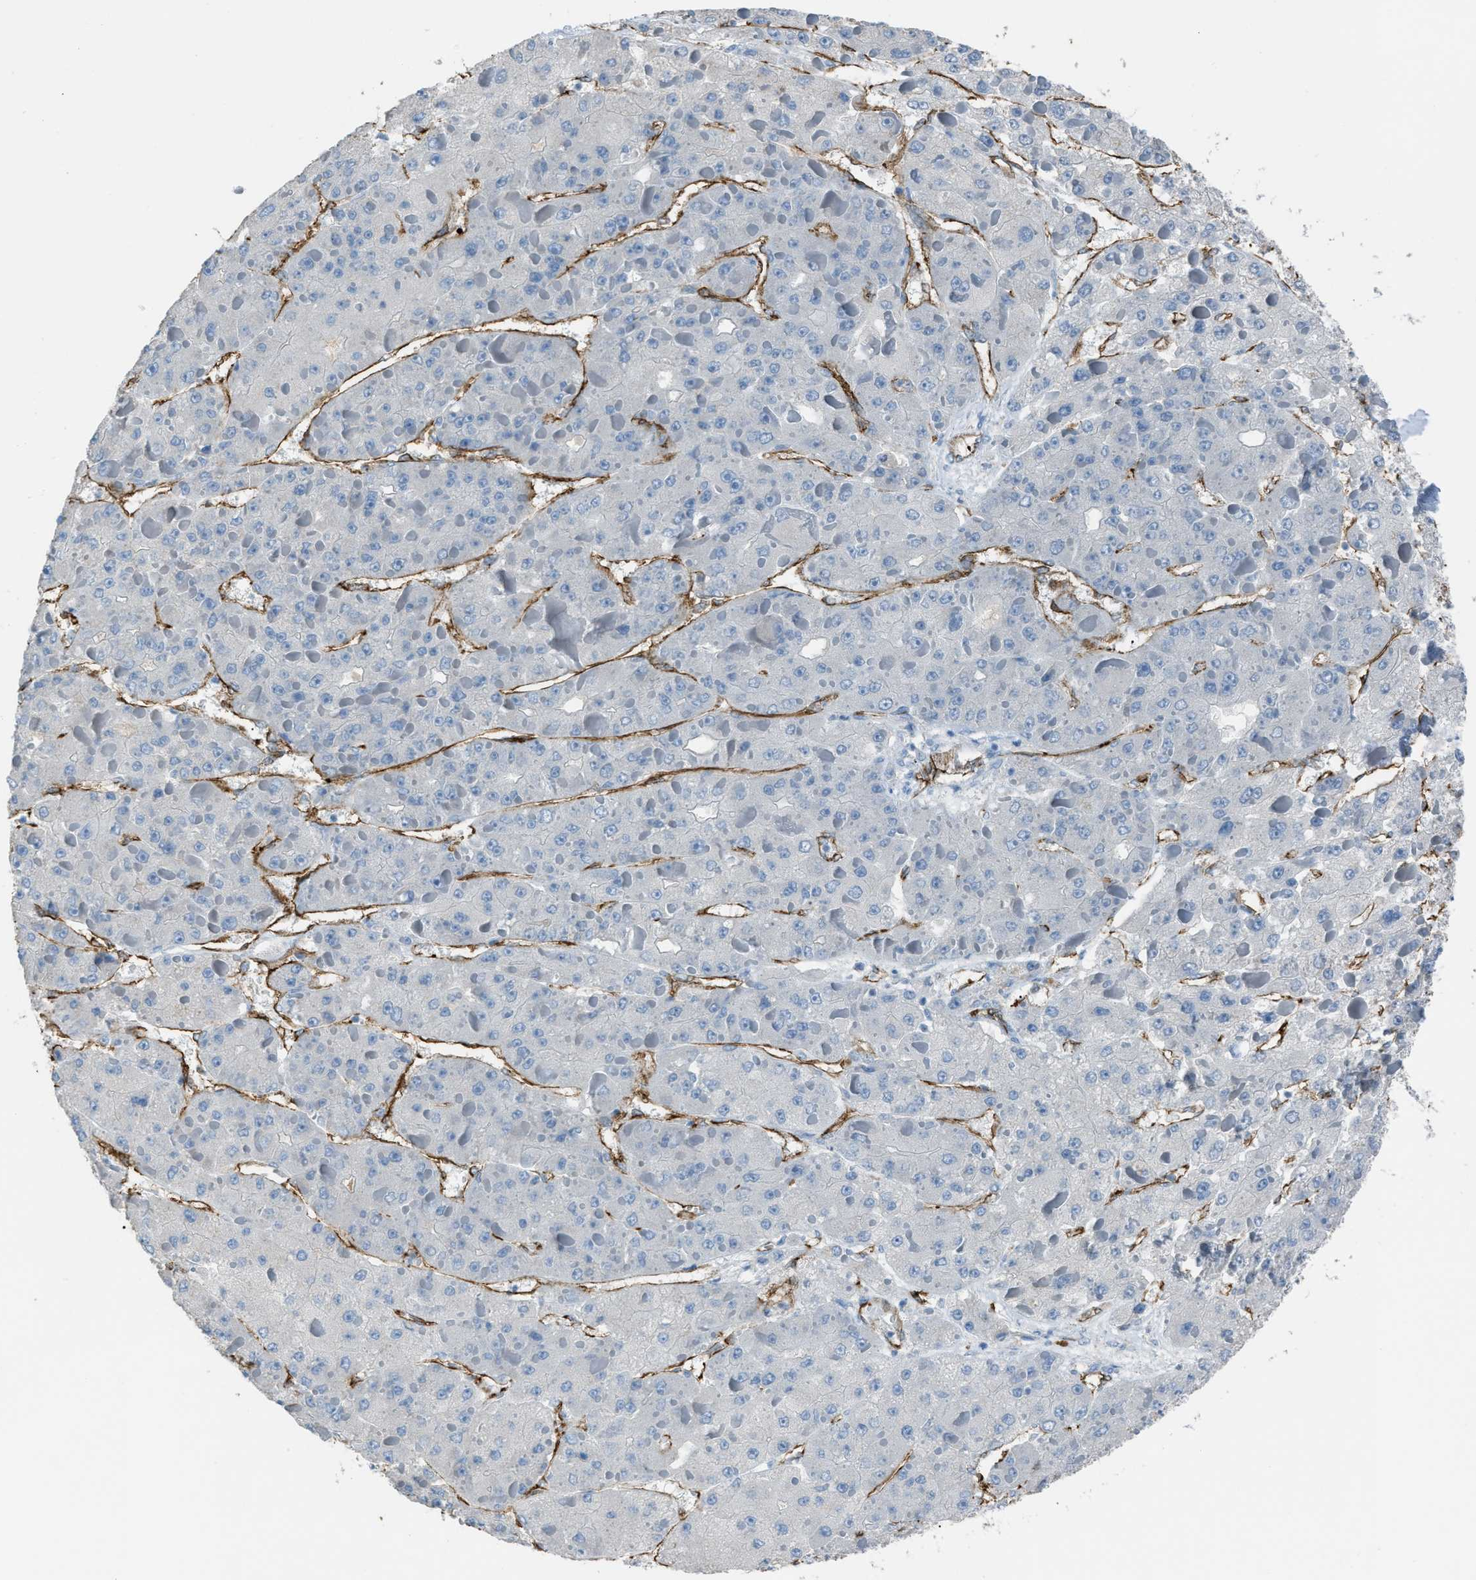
{"staining": {"intensity": "negative", "quantity": "none", "location": "none"}, "tissue": "liver cancer", "cell_type": "Tumor cells", "image_type": "cancer", "snomed": [{"axis": "morphology", "description": "Carcinoma, Hepatocellular, NOS"}, {"axis": "topography", "description": "Liver"}], "caption": "Immunohistochemistry (IHC) histopathology image of neoplastic tissue: liver cancer (hepatocellular carcinoma) stained with DAB (3,3'-diaminobenzidine) shows no significant protein staining in tumor cells.", "gene": "SLC22A15", "patient": {"sex": "female", "age": 73}}